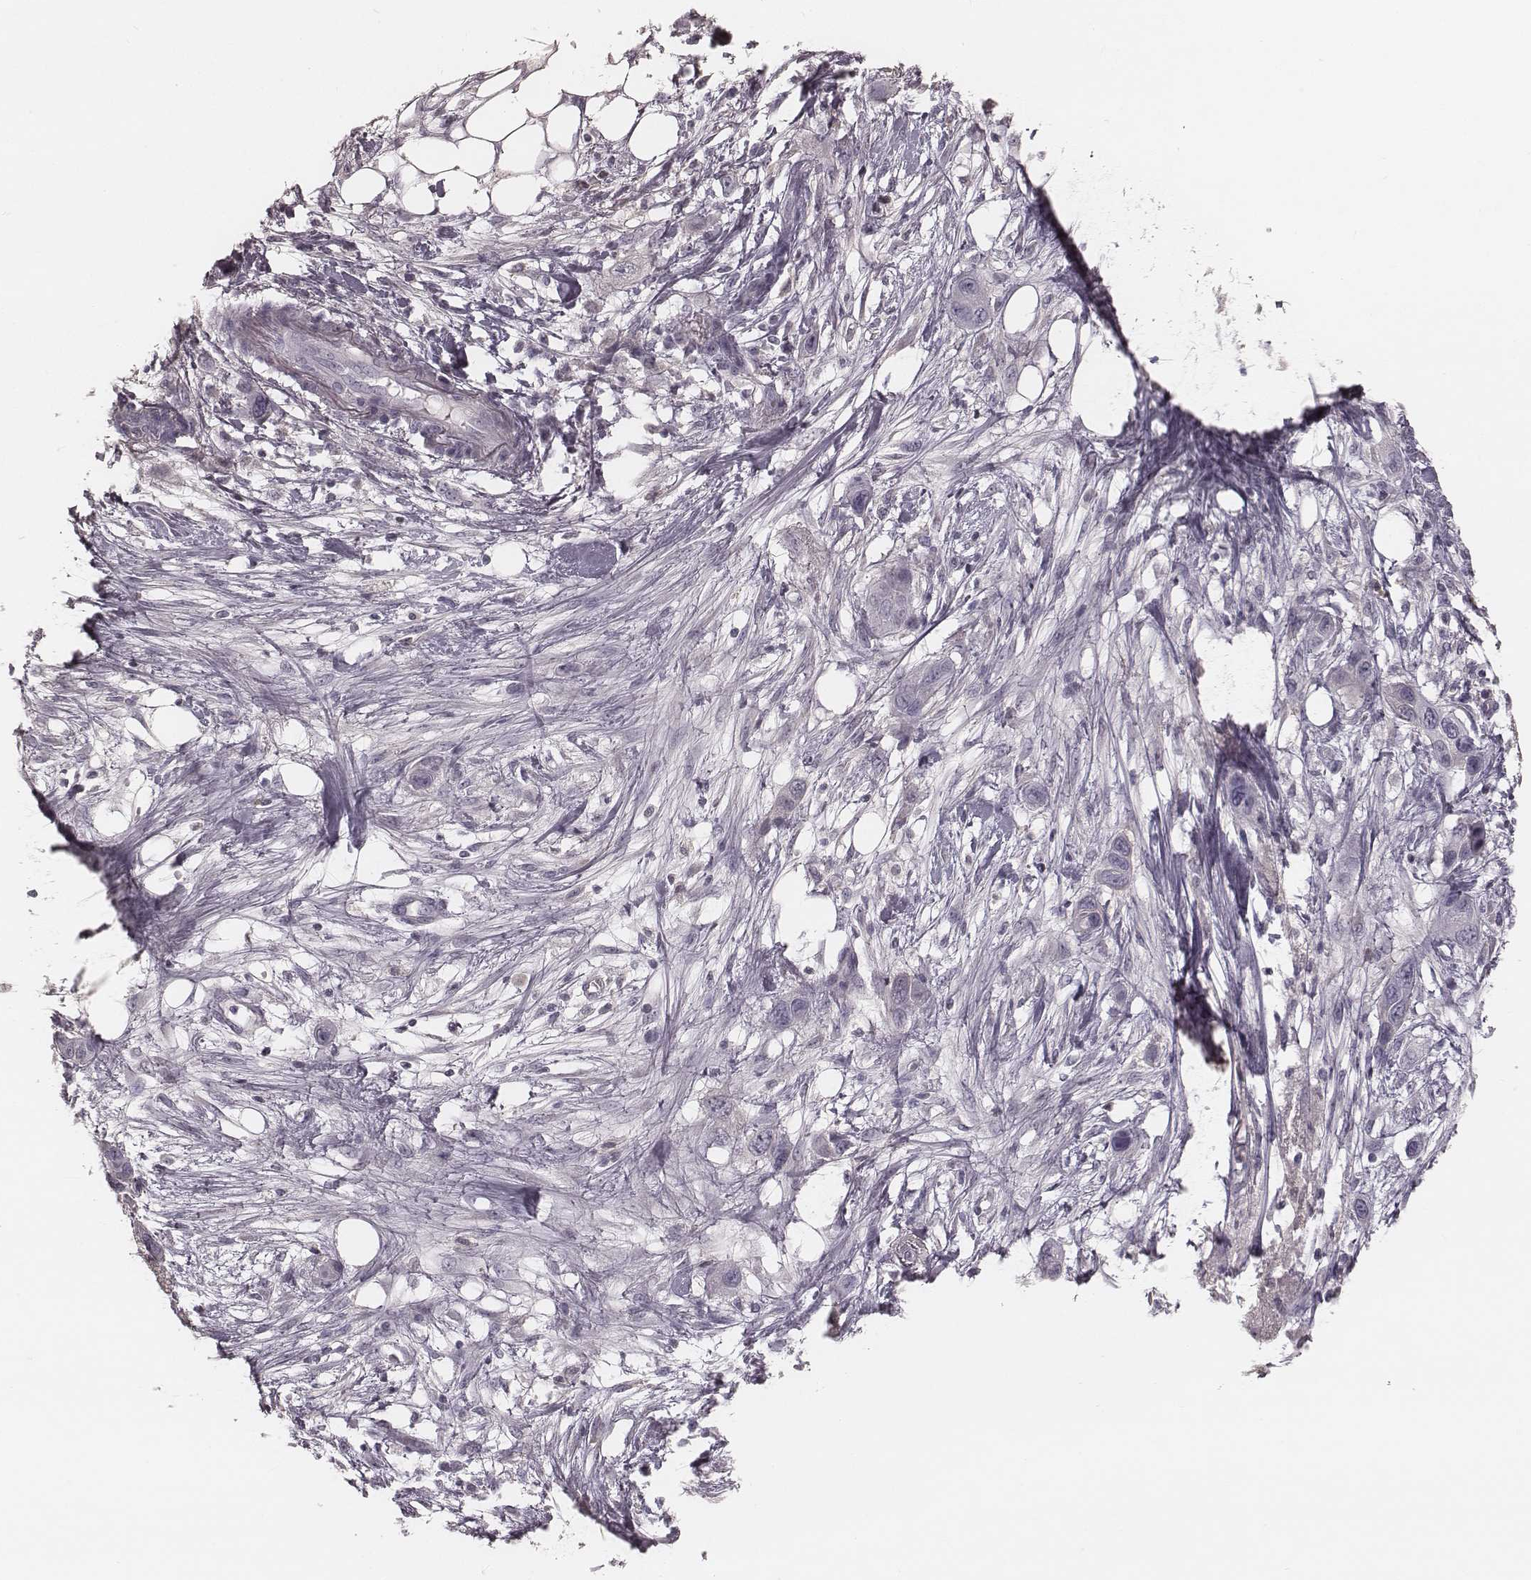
{"staining": {"intensity": "negative", "quantity": "none", "location": "none"}, "tissue": "skin cancer", "cell_type": "Tumor cells", "image_type": "cancer", "snomed": [{"axis": "morphology", "description": "Squamous cell carcinoma, NOS"}, {"axis": "topography", "description": "Skin"}], "caption": "Immunohistochemical staining of human skin squamous cell carcinoma reveals no significant expression in tumor cells.", "gene": "SMIM24", "patient": {"sex": "male", "age": 79}}